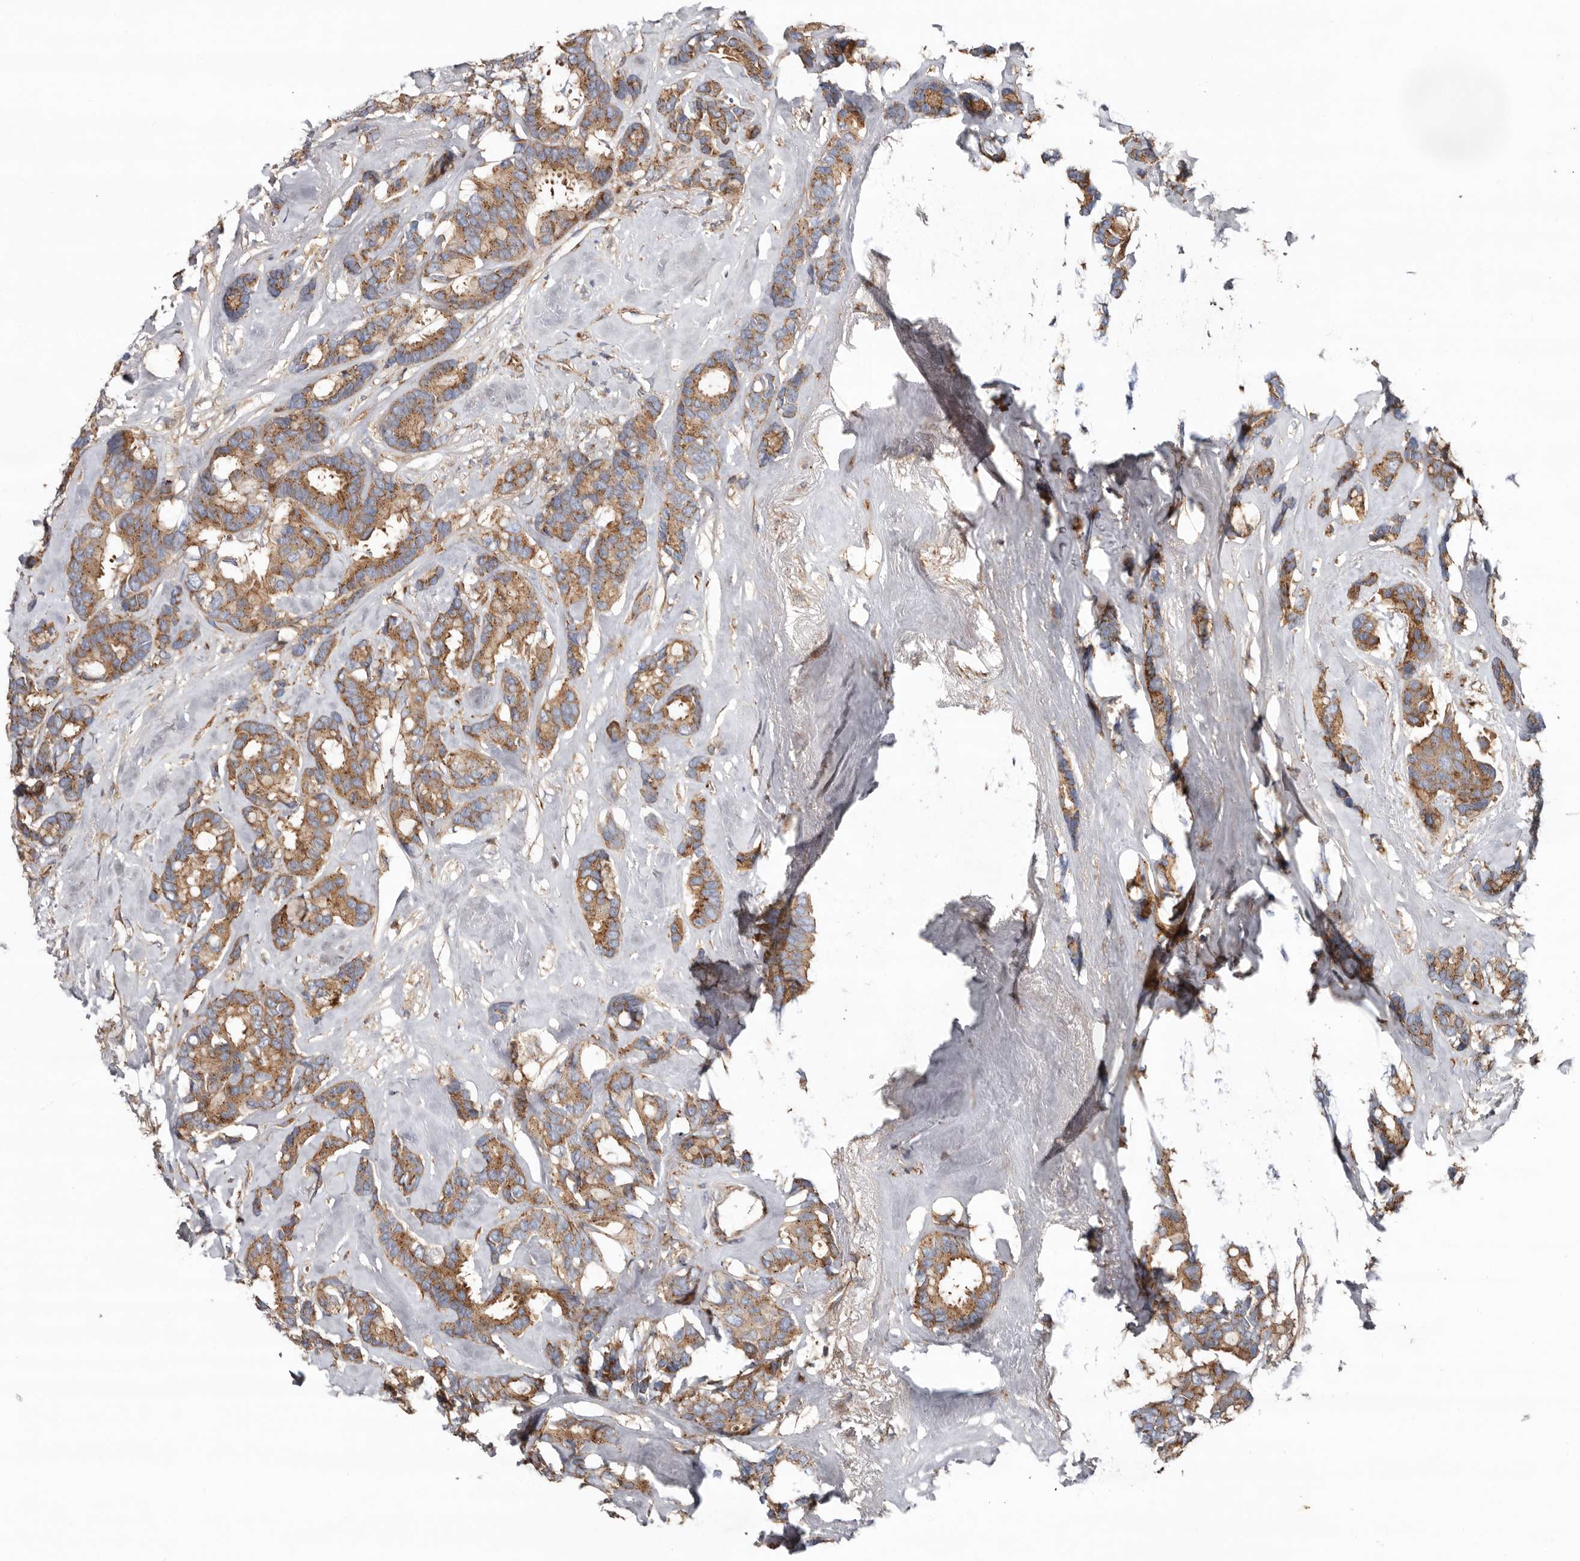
{"staining": {"intensity": "moderate", "quantity": ">75%", "location": "cytoplasmic/membranous"}, "tissue": "breast cancer", "cell_type": "Tumor cells", "image_type": "cancer", "snomed": [{"axis": "morphology", "description": "Duct carcinoma"}, {"axis": "topography", "description": "Breast"}], "caption": "Intraductal carcinoma (breast) tissue shows moderate cytoplasmic/membranous staining in approximately >75% of tumor cells, visualized by immunohistochemistry. (Stains: DAB (3,3'-diaminobenzidine) in brown, nuclei in blue, Microscopy: brightfield microscopy at high magnification).", "gene": "LUZP1", "patient": {"sex": "female", "age": 87}}